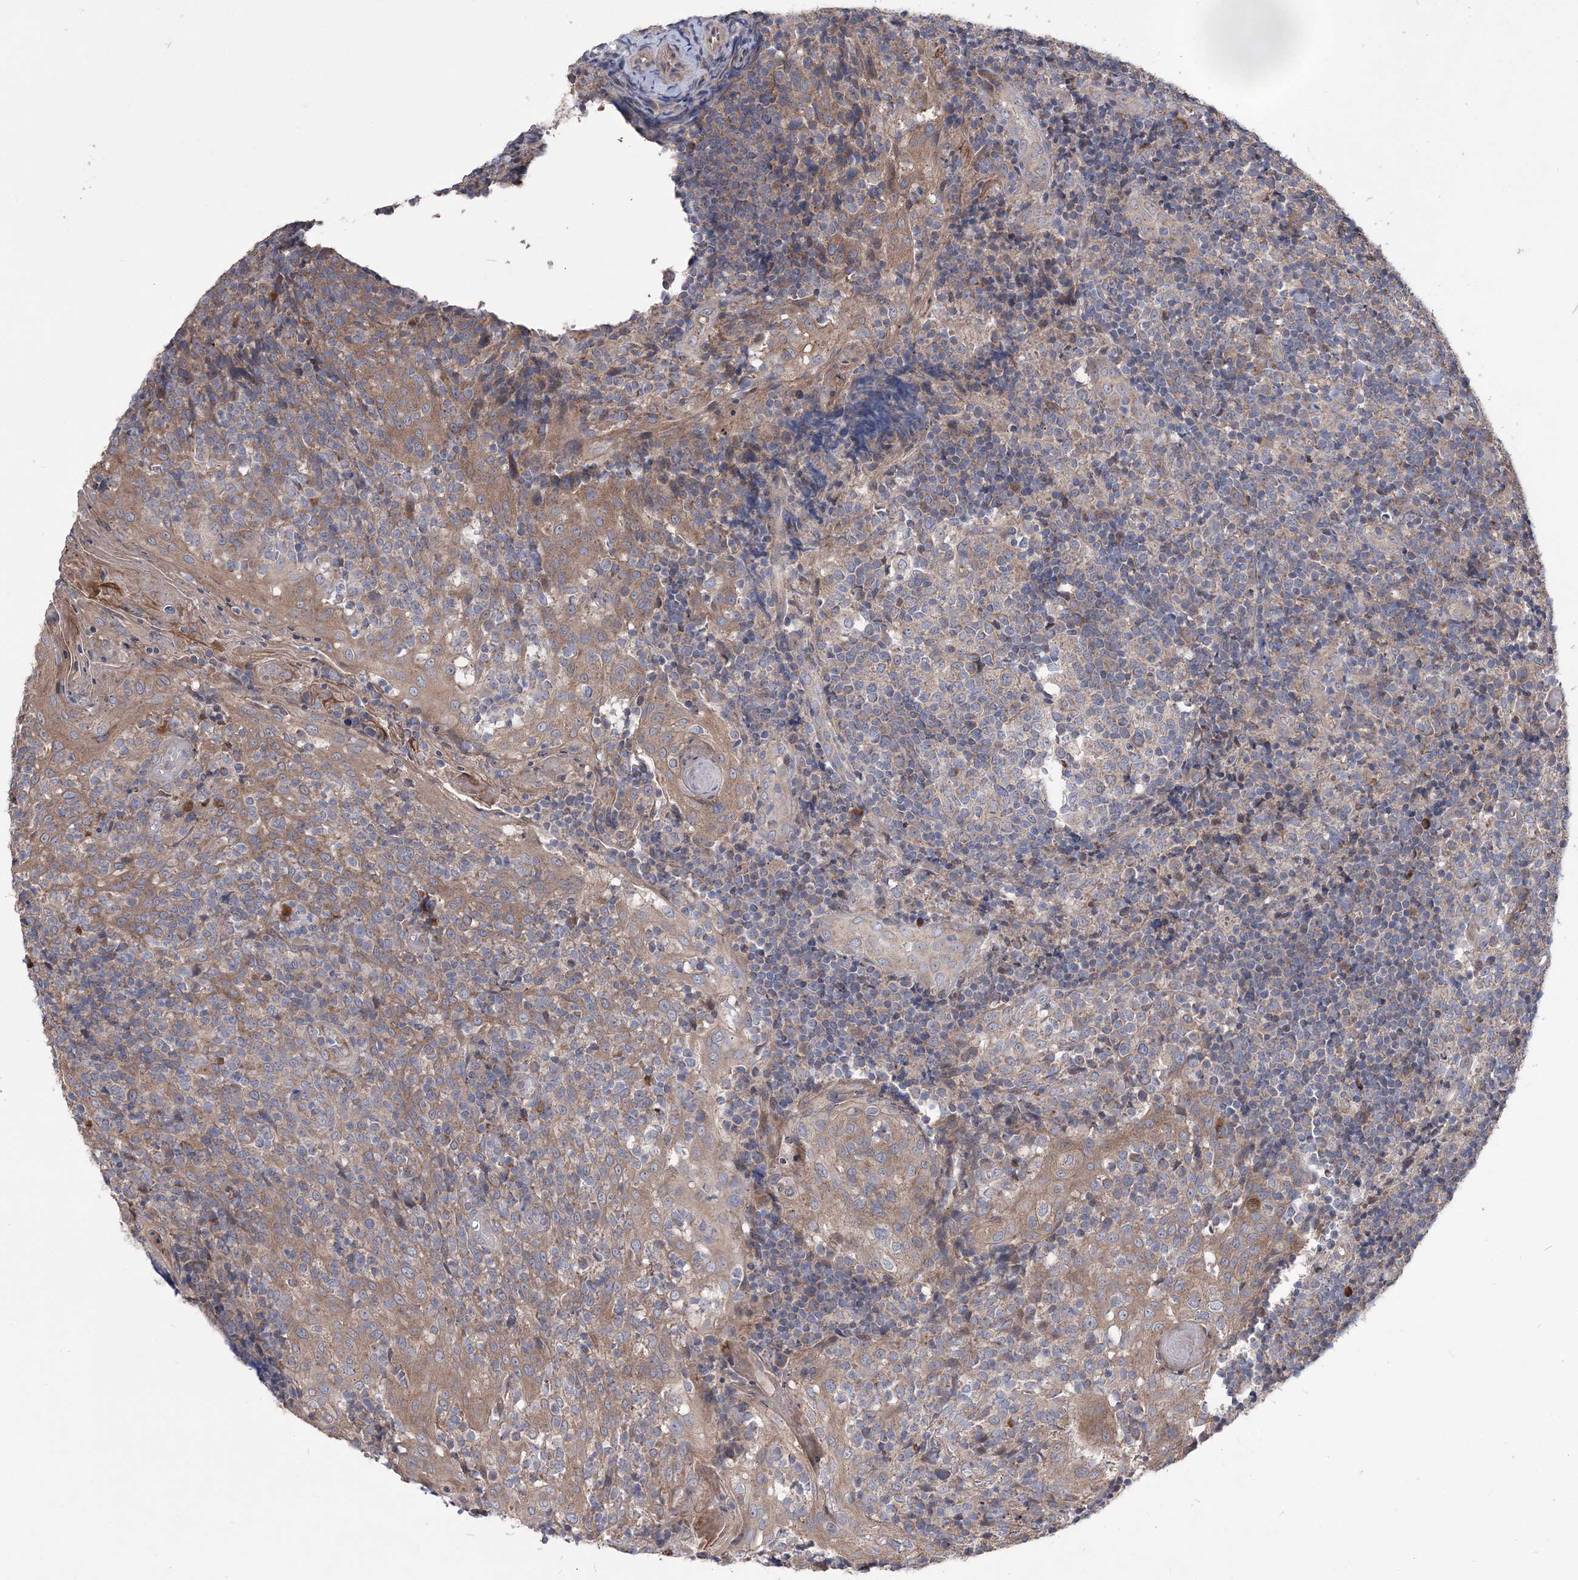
{"staining": {"intensity": "weak", "quantity": "<25%", "location": "cytoplasmic/membranous"}, "tissue": "tonsil", "cell_type": "Germinal center cells", "image_type": "normal", "snomed": [{"axis": "morphology", "description": "Normal tissue, NOS"}, {"axis": "topography", "description": "Tonsil"}], "caption": "DAB (3,3'-diaminobenzidine) immunohistochemical staining of unremarkable human tonsil exhibits no significant staining in germinal center cells.", "gene": "MTRF1L", "patient": {"sex": "female", "age": 19}}